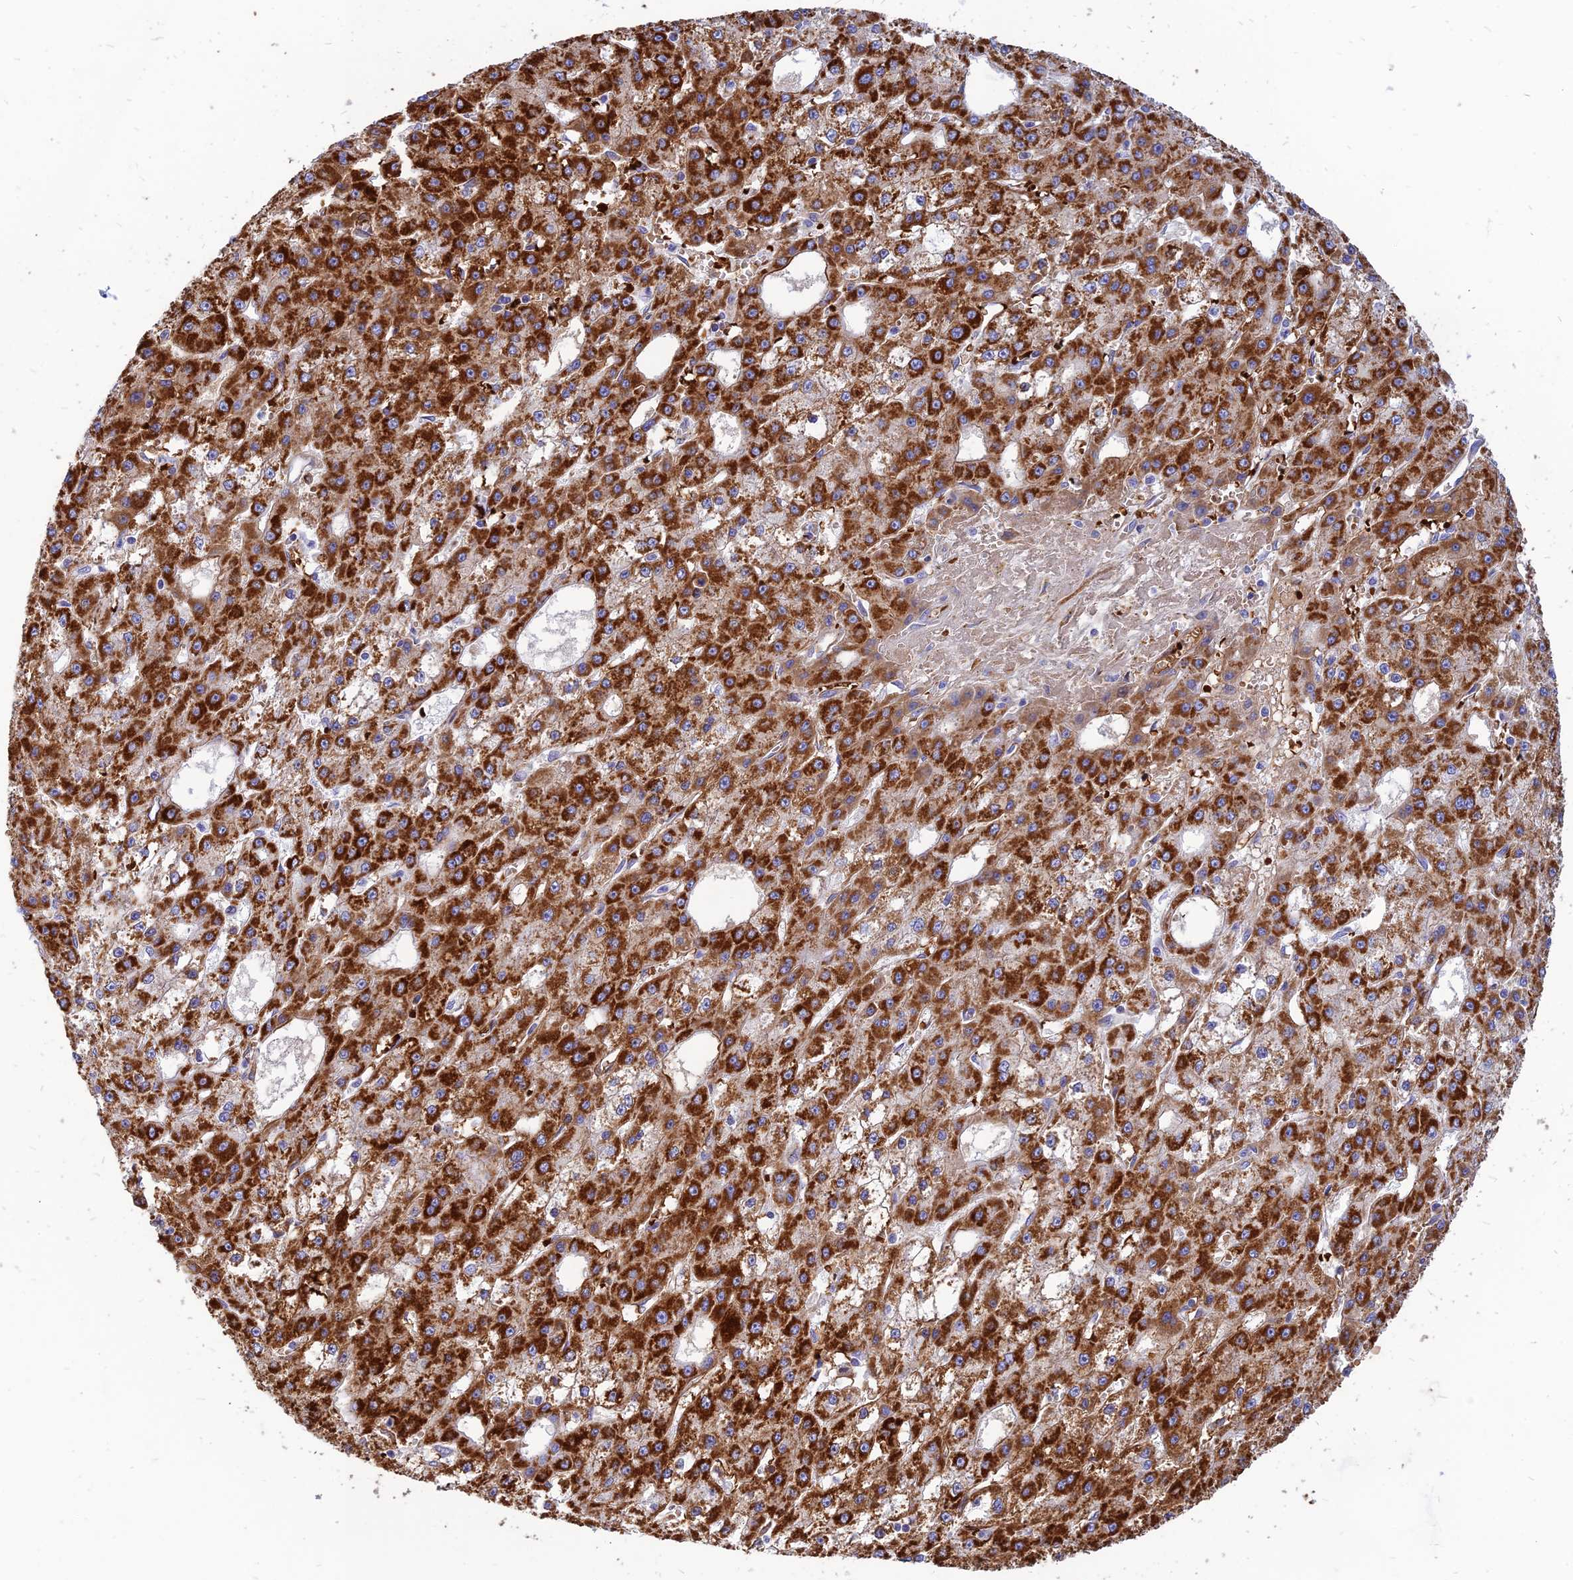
{"staining": {"intensity": "strong", "quantity": ">75%", "location": "cytoplasmic/membranous"}, "tissue": "liver cancer", "cell_type": "Tumor cells", "image_type": "cancer", "snomed": [{"axis": "morphology", "description": "Carcinoma, Hepatocellular, NOS"}, {"axis": "topography", "description": "Liver"}], "caption": "Tumor cells display high levels of strong cytoplasmic/membranous staining in about >75% of cells in liver cancer (hepatocellular carcinoma).", "gene": "HHAT", "patient": {"sex": "male", "age": 47}}